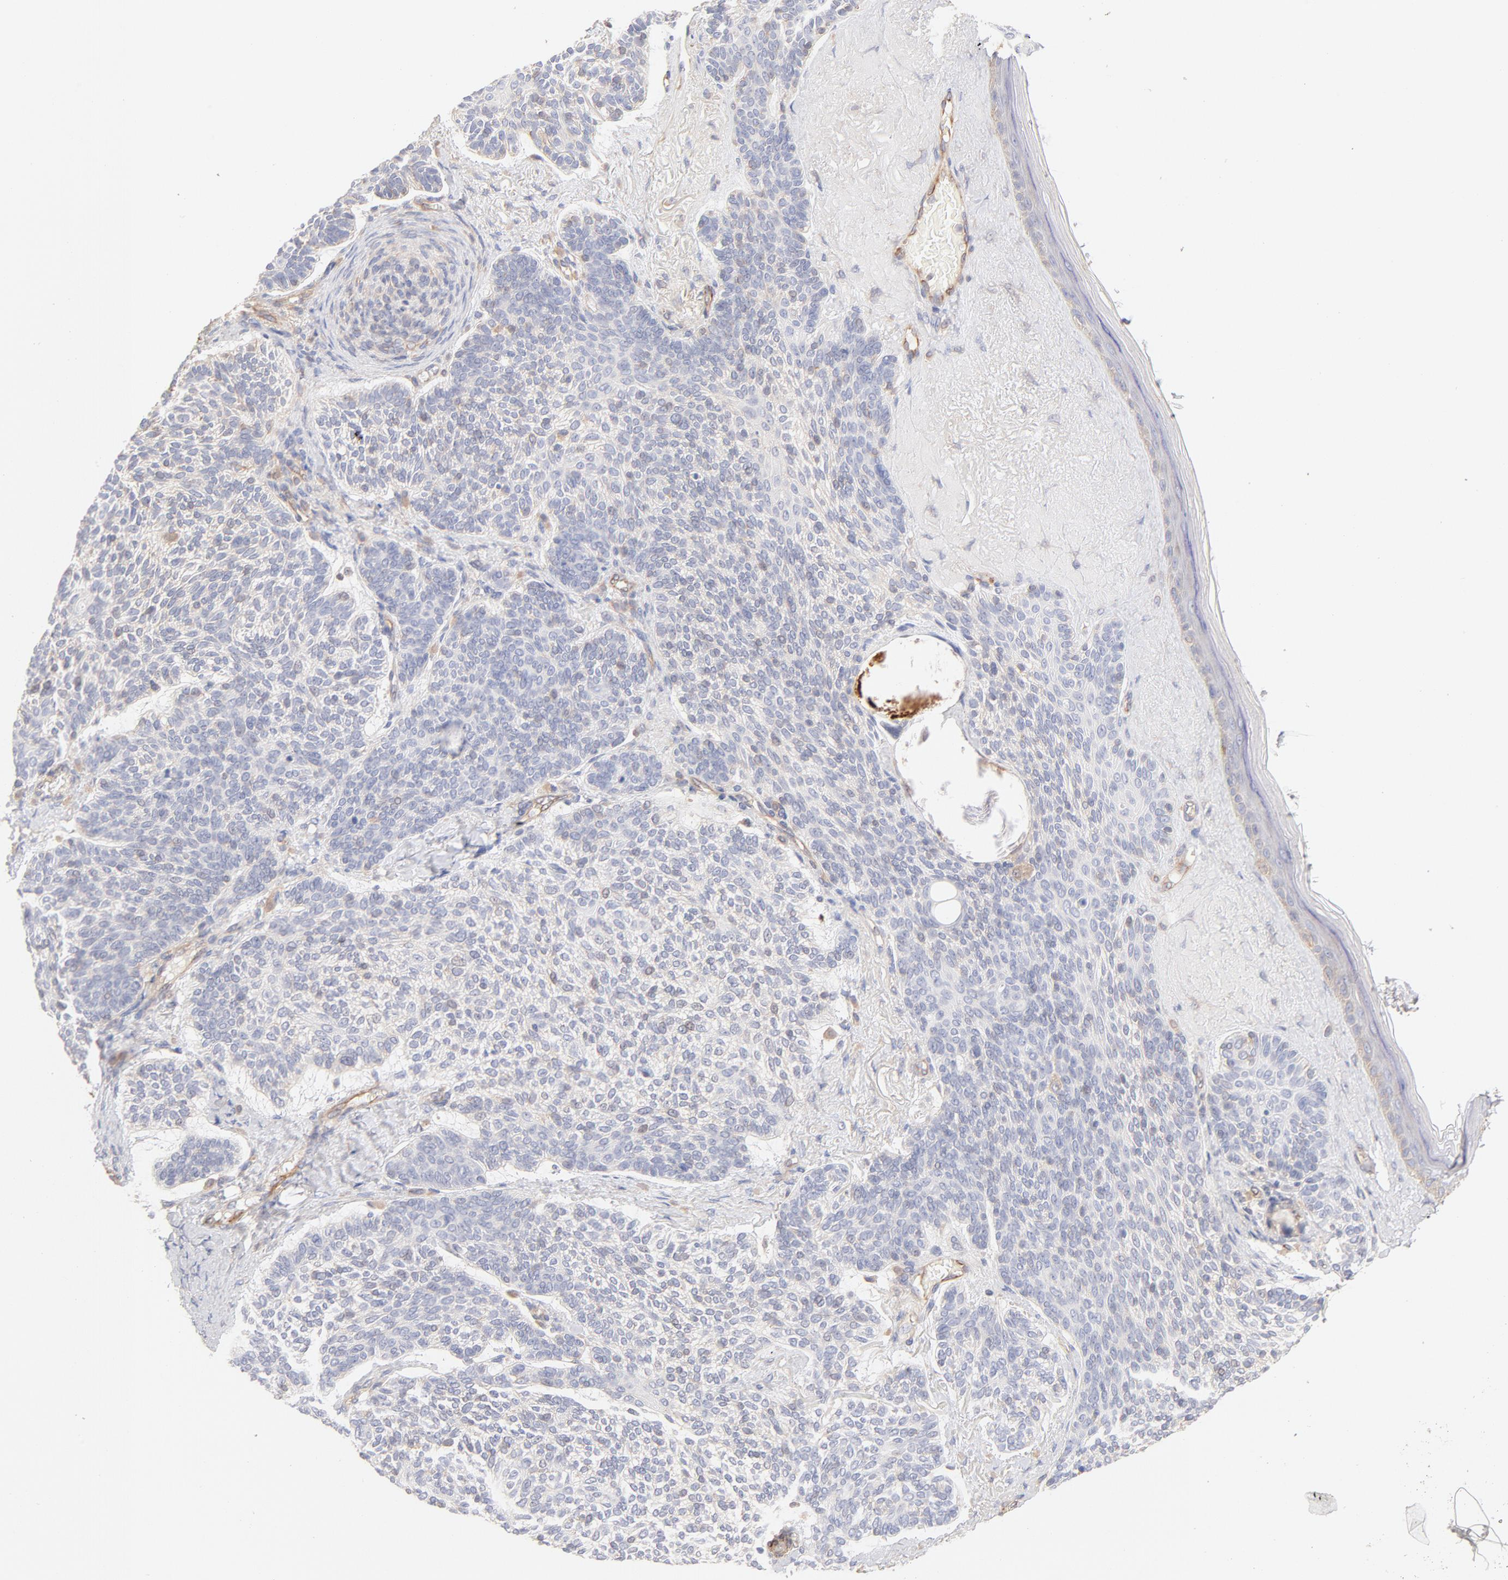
{"staining": {"intensity": "negative", "quantity": "none", "location": "none"}, "tissue": "skin cancer", "cell_type": "Tumor cells", "image_type": "cancer", "snomed": [{"axis": "morphology", "description": "Normal tissue, NOS"}, {"axis": "morphology", "description": "Basal cell carcinoma"}, {"axis": "topography", "description": "Skin"}], "caption": "Tumor cells show no significant staining in skin cancer. (DAB (3,3'-diaminobenzidine) immunohistochemistry, high magnification).", "gene": "LDLRAP1", "patient": {"sex": "female", "age": 70}}